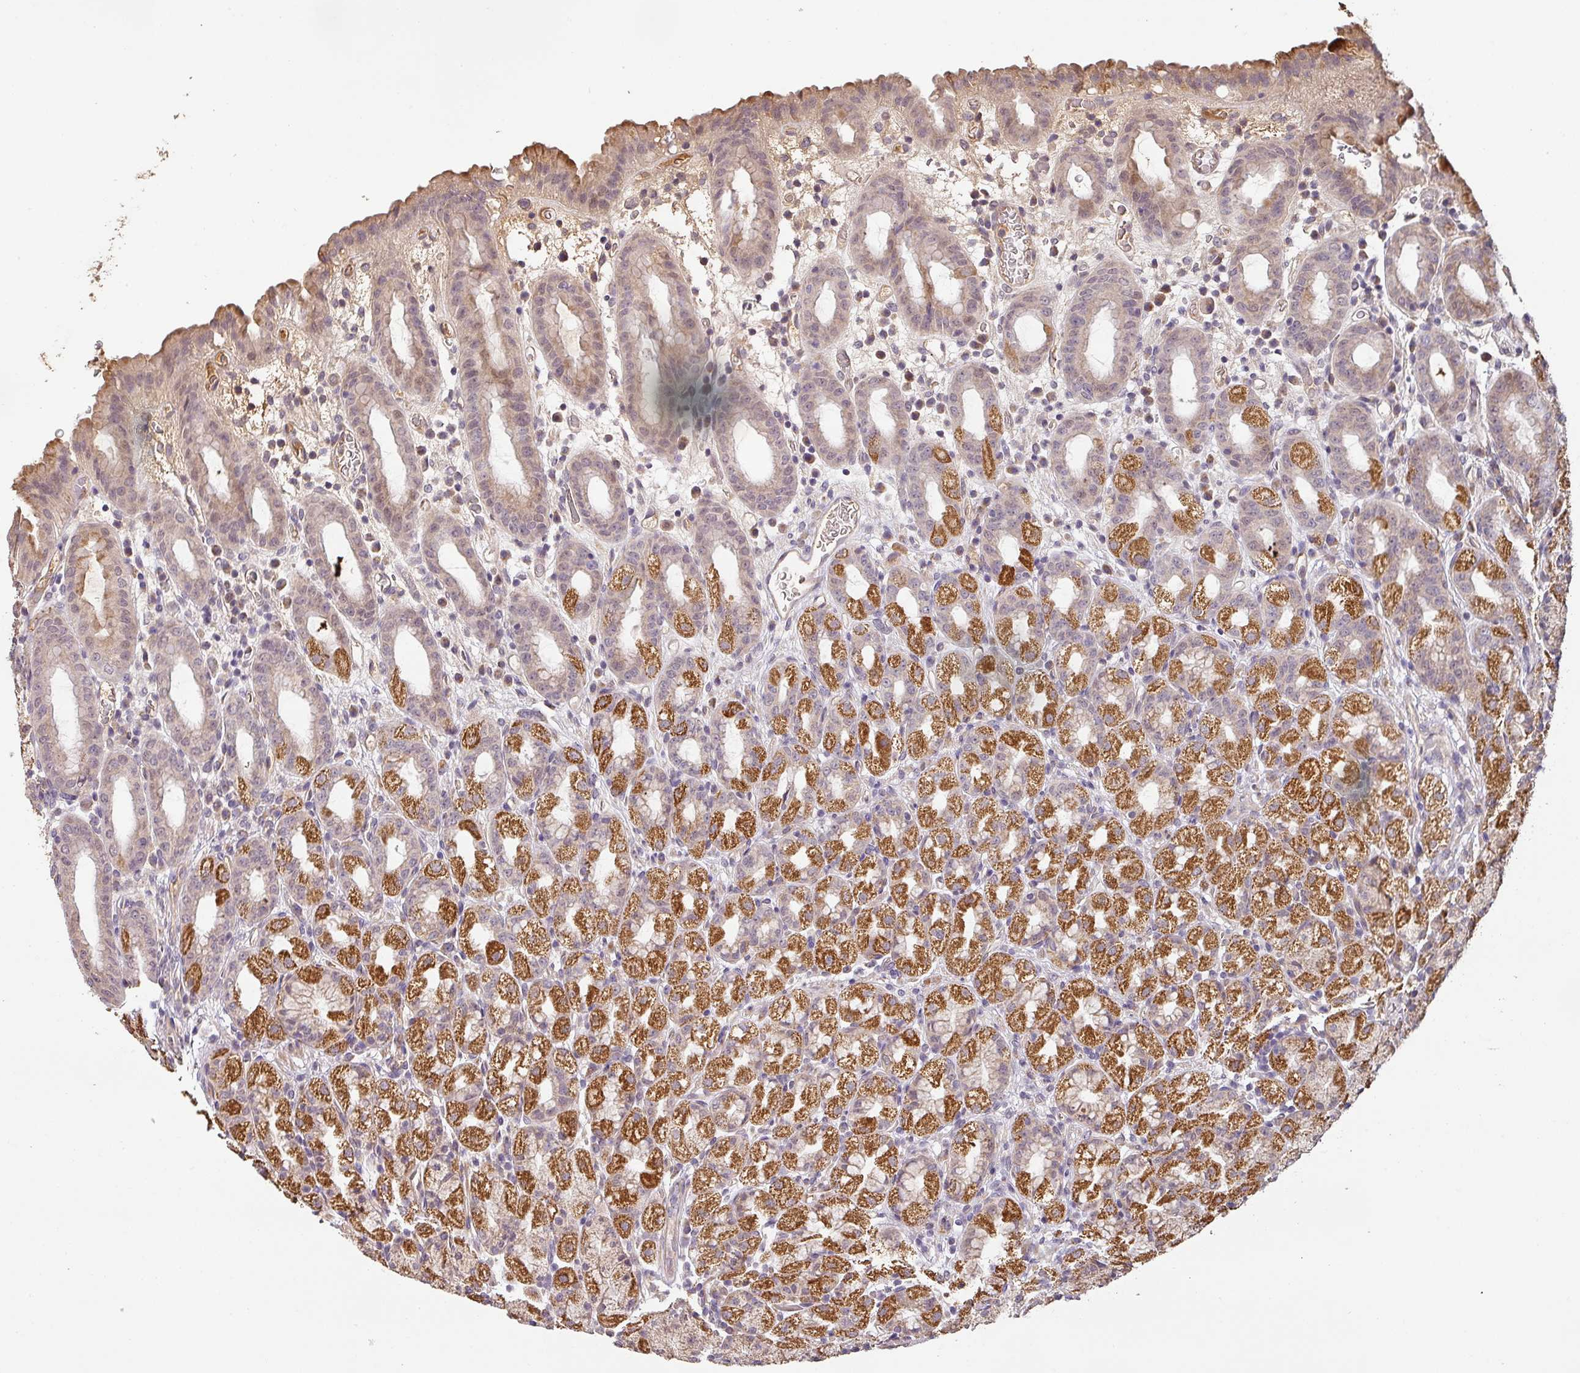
{"staining": {"intensity": "strong", "quantity": "25%-75%", "location": "cytoplasmic/membranous"}, "tissue": "stomach", "cell_type": "Glandular cells", "image_type": "normal", "snomed": [{"axis": "morphology", "description": "Normal tissue, NOS"}, {"axis": "topography", "description": "Stomach, upper"}, {"axis": "topography", "description": "Stomach, lower"}, {"axis": "topography", "description": "Small intestine"}], "caption": "An immunohistochemistry image of unremarkable tissue is shown. Protein staining in brown labels strong cytoplasmic/membranous positivity in stomach within glandular cells.", "gene": "BPIFB3", "patient": {"sex": "male", "age": 68}}